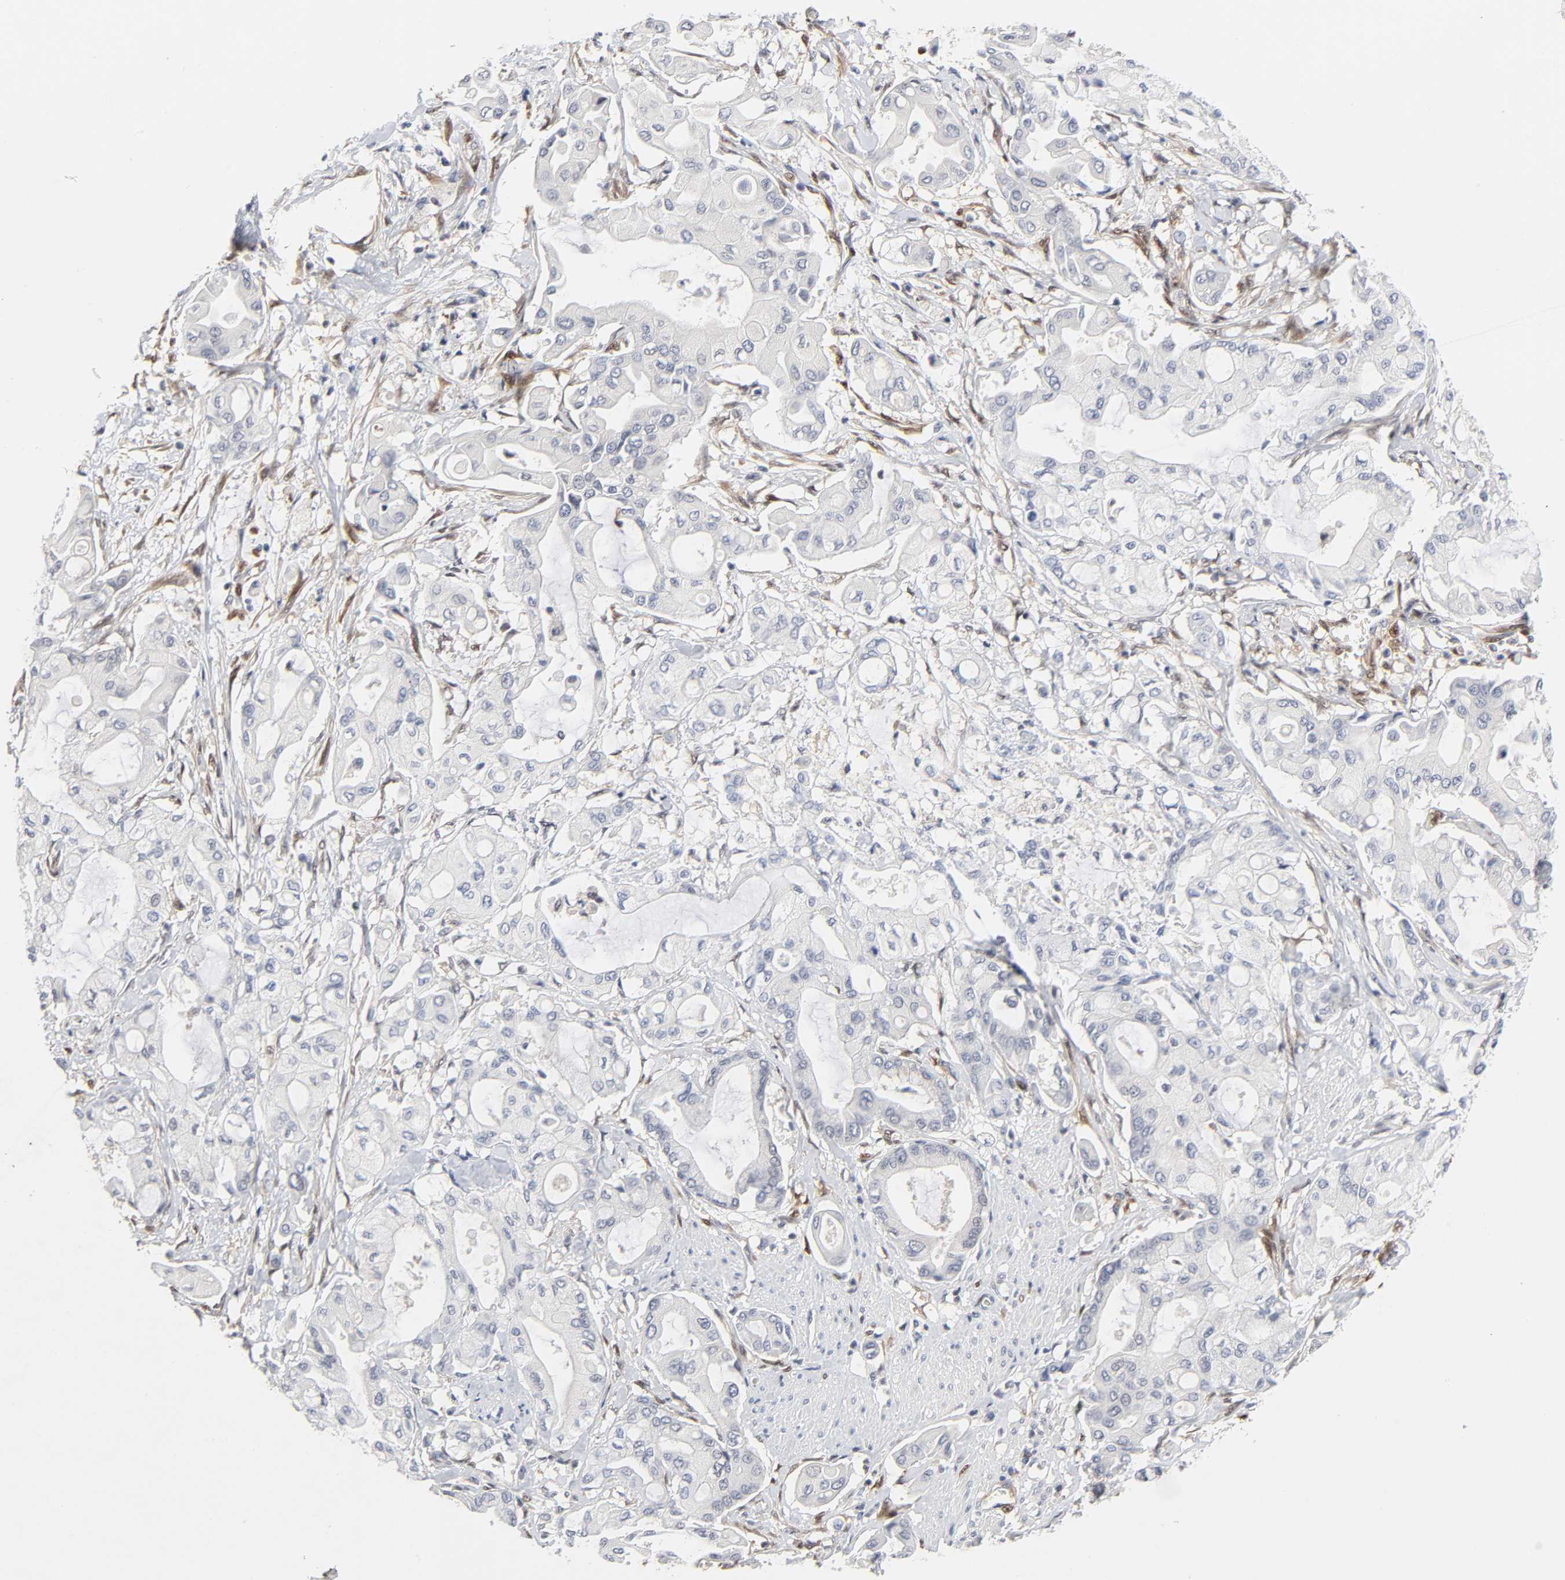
{"staining": {"intensity": "negative", "quantity": "none", "location": "none"}, "tissue": "pancreatic cancer", "cell_type": "Tumor cells", "image_type": "cancer", "snomed": [{"axis": "morphology", "description": "Adenocarcinoma, NOS"}, {"axis": "morphology", "description": "Adenocarcinoma, metastatic, NOS"}, {"axis": "topography", "description": "Lymph node"}, {"axis": "topography", "description": "Pancreas"}, {"axis": "topography", "description": "Duodenum"}], "caption": "Pancreatic cancer was stained to show a protein in brown. There is no significant staining in tumor cells.", "gene": "PTEN", "patient": {"sex": "female", "age": 64}}